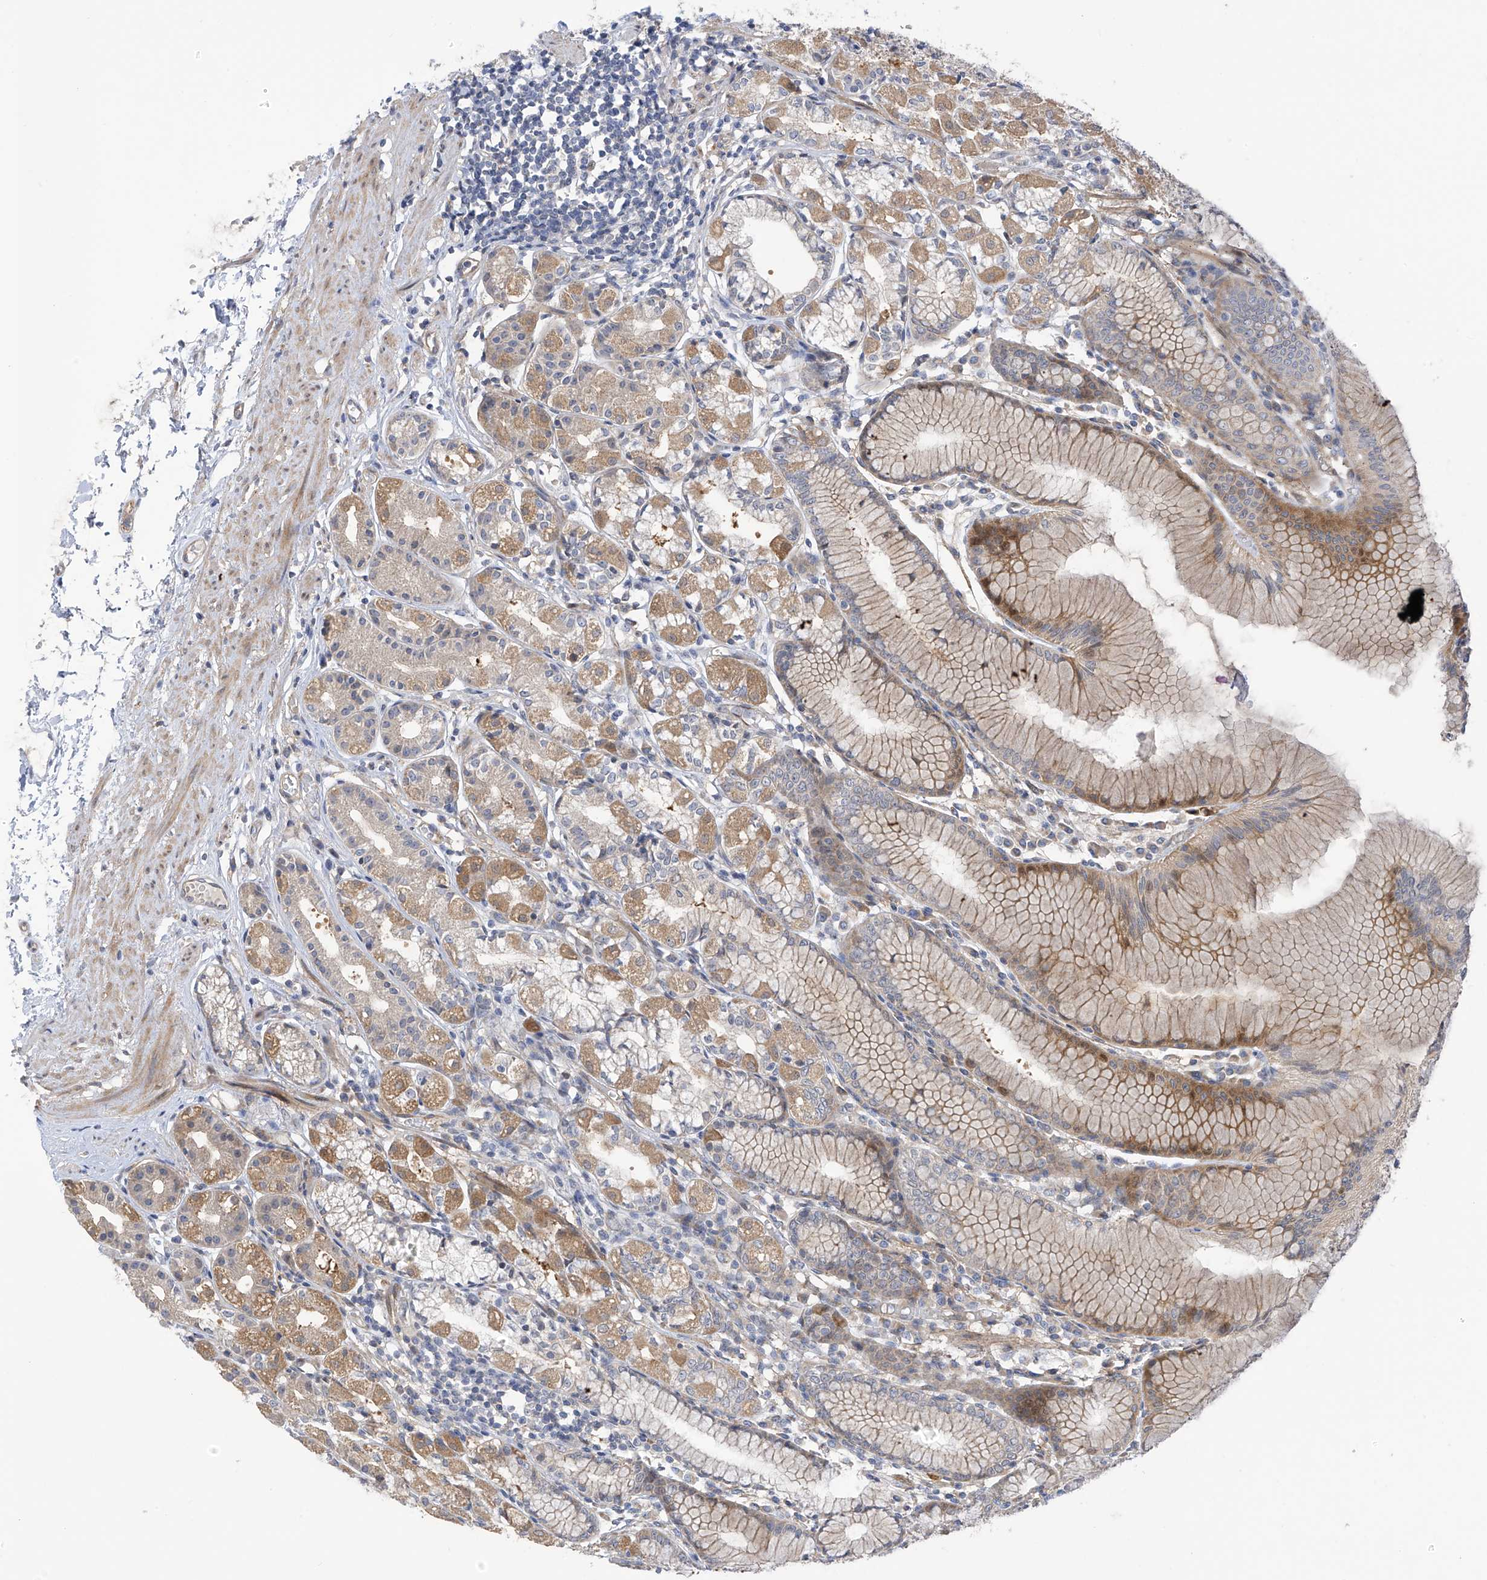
{"staining": {"intensity": "moderate", "quantity": "25%-75%", "location": "cytoplasmic/membranous"}, "tissue": "stomach", "cell_type": "Glandular cells", "image_type": "normal", "snomed": [{"axis": "morphology", "description": "Normal tissue, NOS"}, {"axis": "topography", "description": "Stomach"}], "caption": "Immunohistochemistry micrograph of benign stomach stained for a protein (brown), which shows medium levels of moderate cytoplasmic/membranous staining in about 25%-75% of glandular cells.", "gene": "ZNF641", "patient": {"sex": "female", "age": 57}}